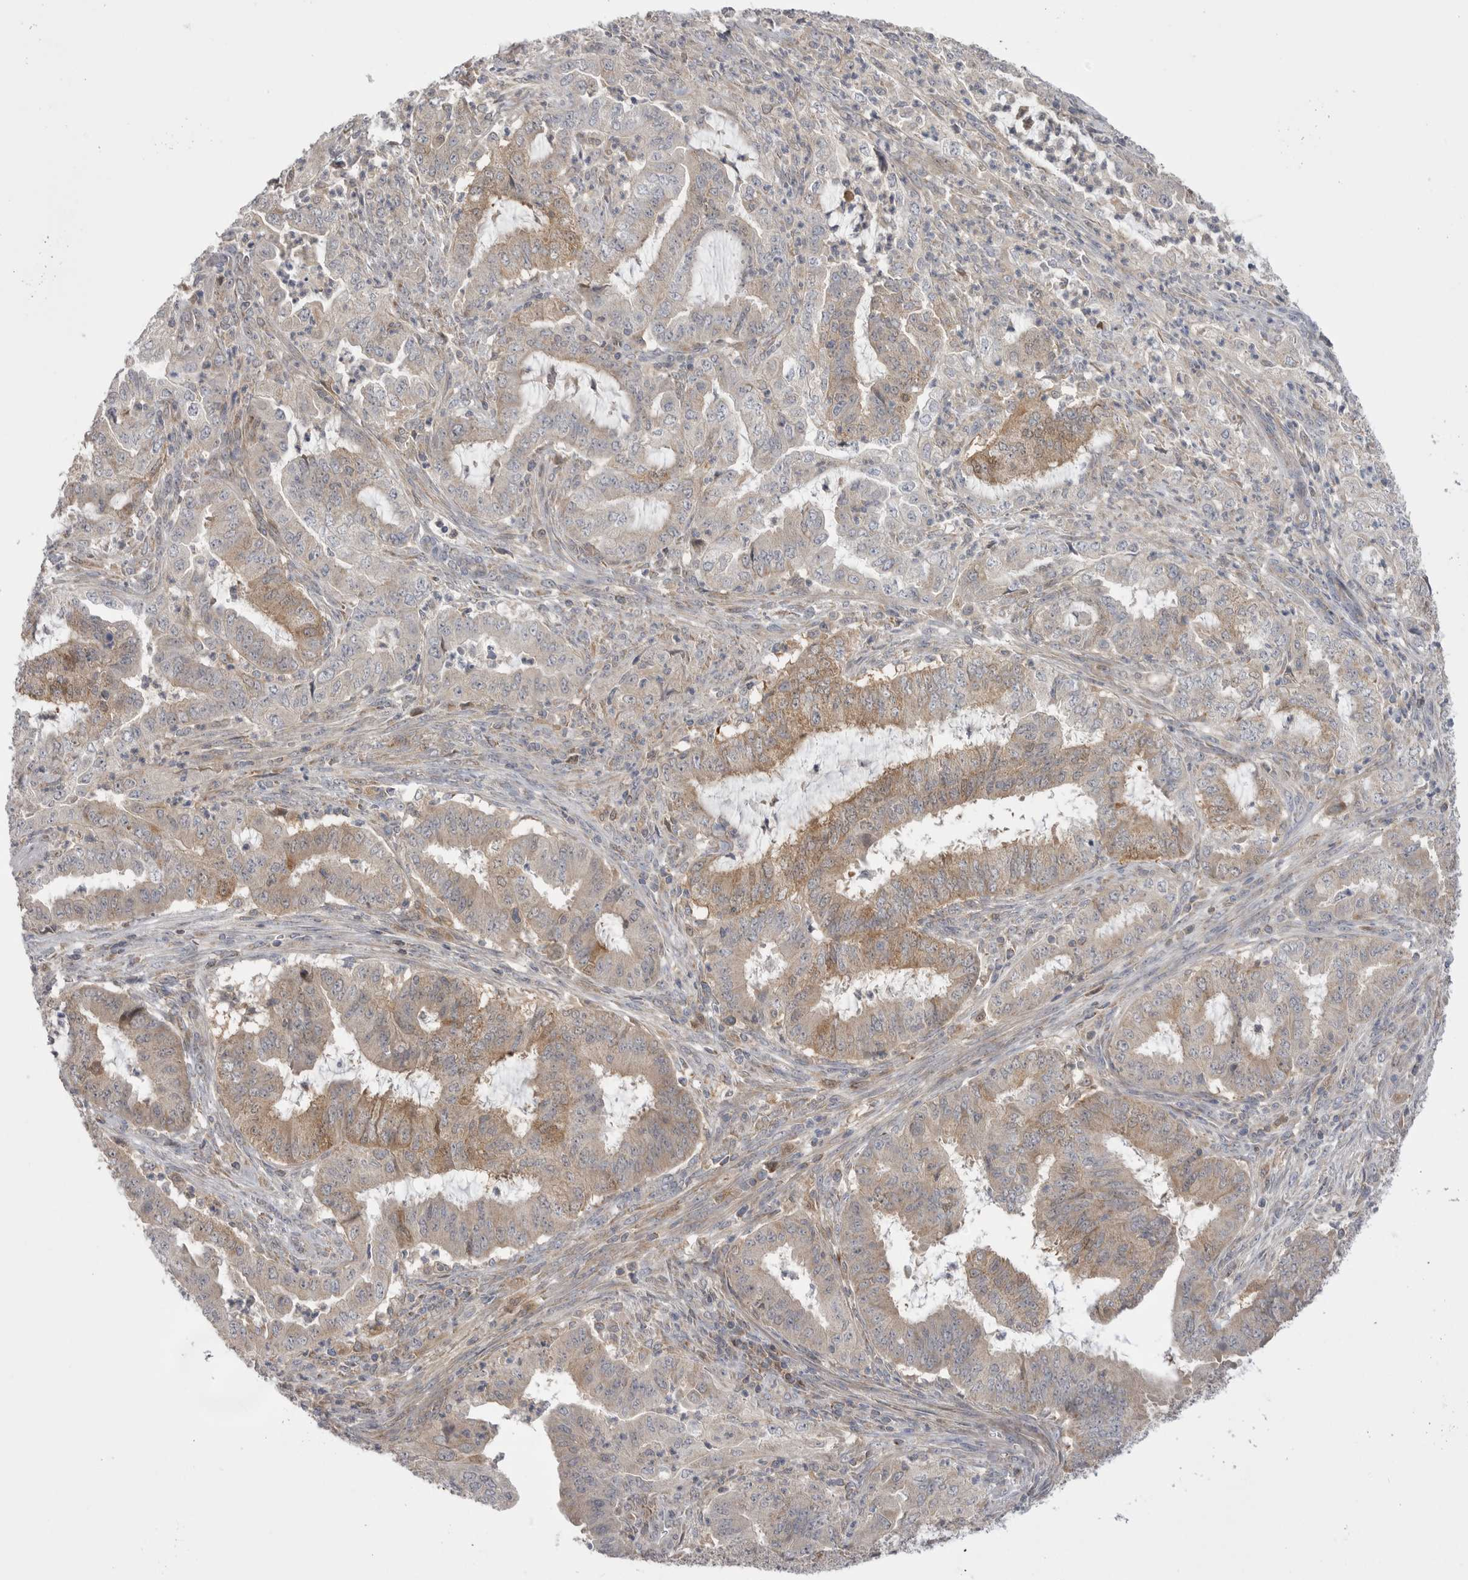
{"staining": {"intensity": "moderate", "quantity": "25%-75%", "location": "cytoplasmic/membranous"}, "tissue": "endometrial cancer", "cell_type": "Tumor cells", "image_type": "cancer", "snomed": [{"axis": "morphology", "description": "Adenocarcinoma, NOS"}, {"axis": "topography", "description": "Endometrium"}], "caption": "A brown stain shows moderate cytoplasmic/membranous positivity of a protein in endometrial cancer tumor cells.", "gene": "KYAT3", "patient": {"sex": "female", "age": 51}}